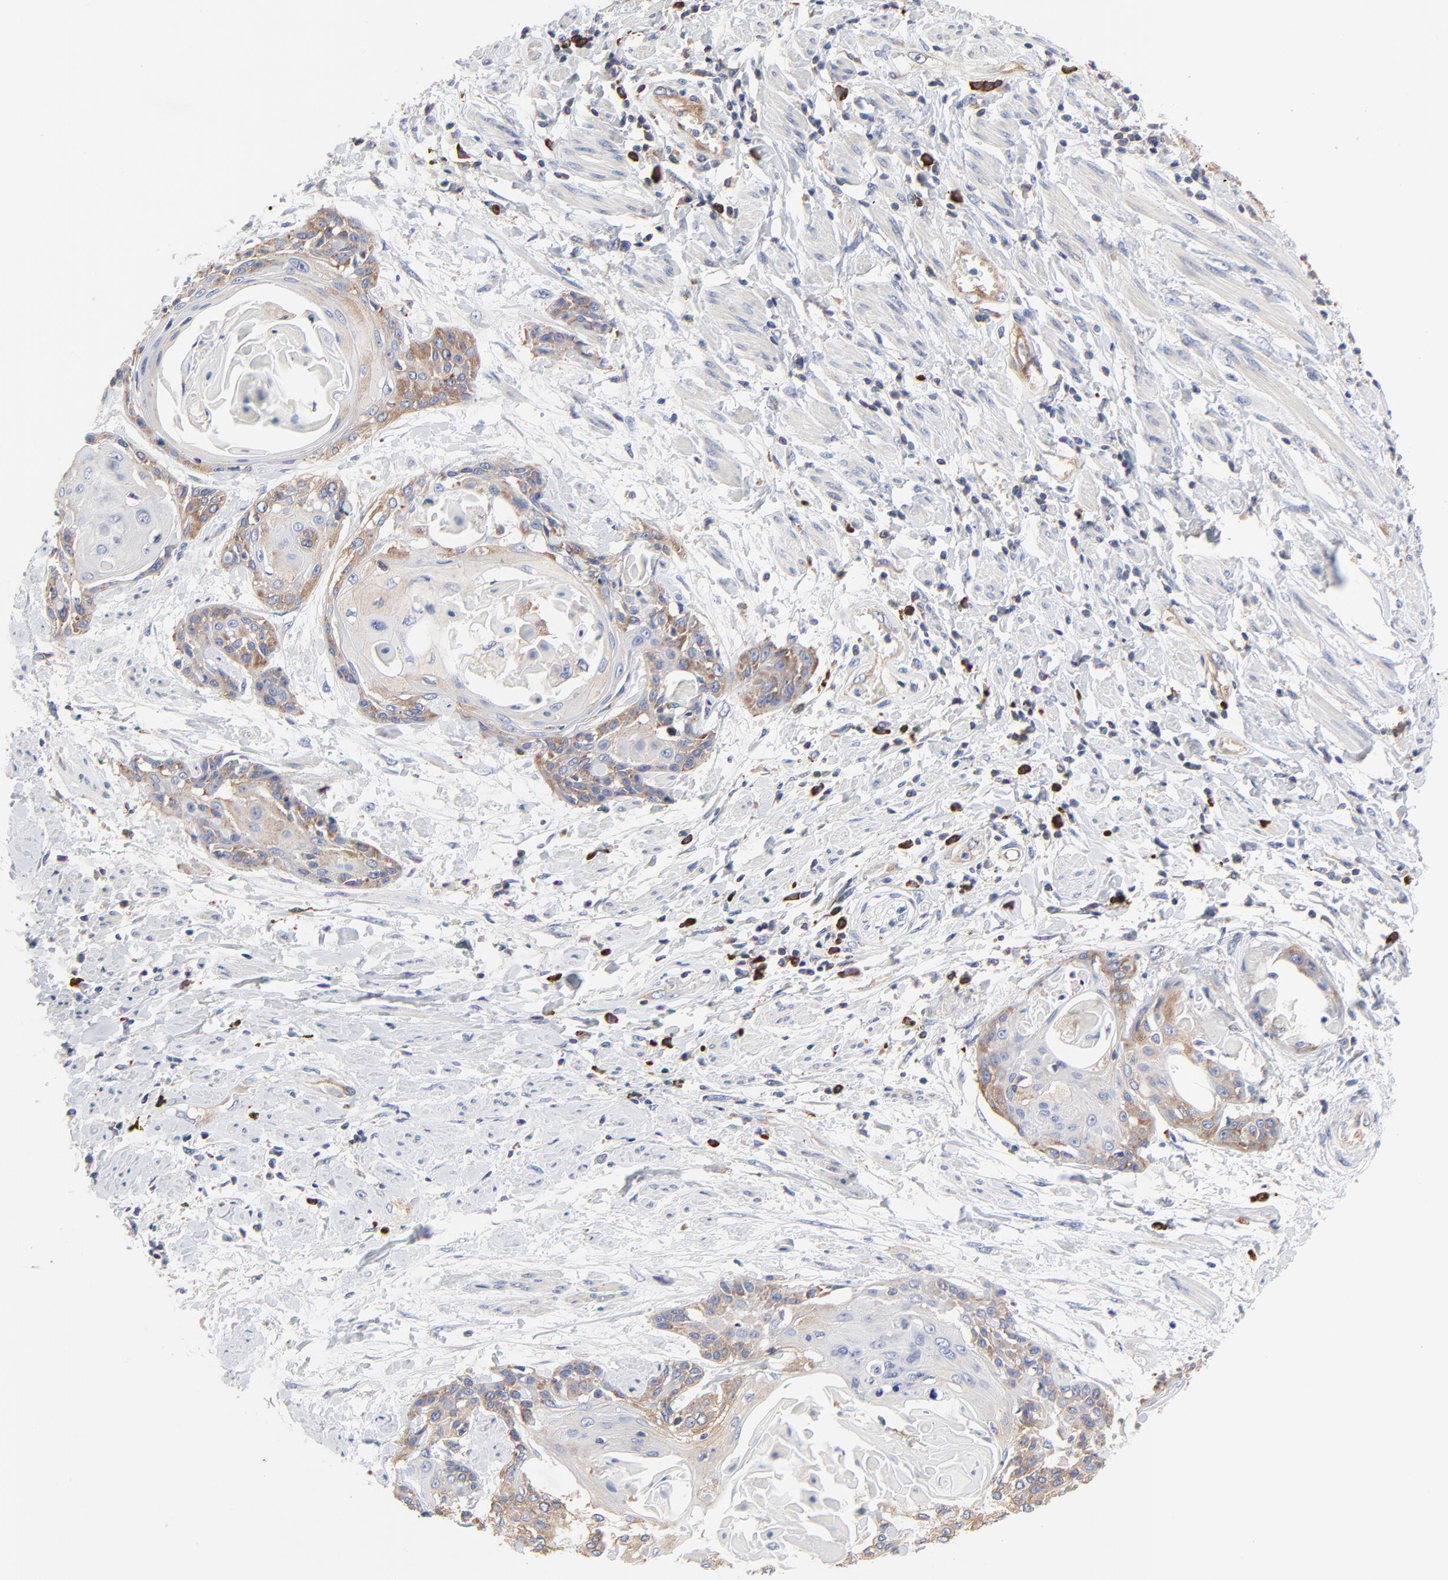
{"staining": {"intensity": "moderate", "quantity": ">75%", "location": "cytoplasmic/membranous"}, "tissue": "cervical cancer", "cell_type": "Tumor cells", "image_type": "cancer", "snomed": [{"axis": "morphology", "description": "Squamous cell carcinoma, NOS"}, {"axis": "topography", "description": "Cervix"}], "caption": "This is a photomicrograph of immunohistochemistry staining of squamous cell carcinoma (cervical), which shows moderate staining in the cytoplasmic/membranous of tumor cells.", "gene": "CD2AP", "patient": {"sex": "female", "age": 57}}